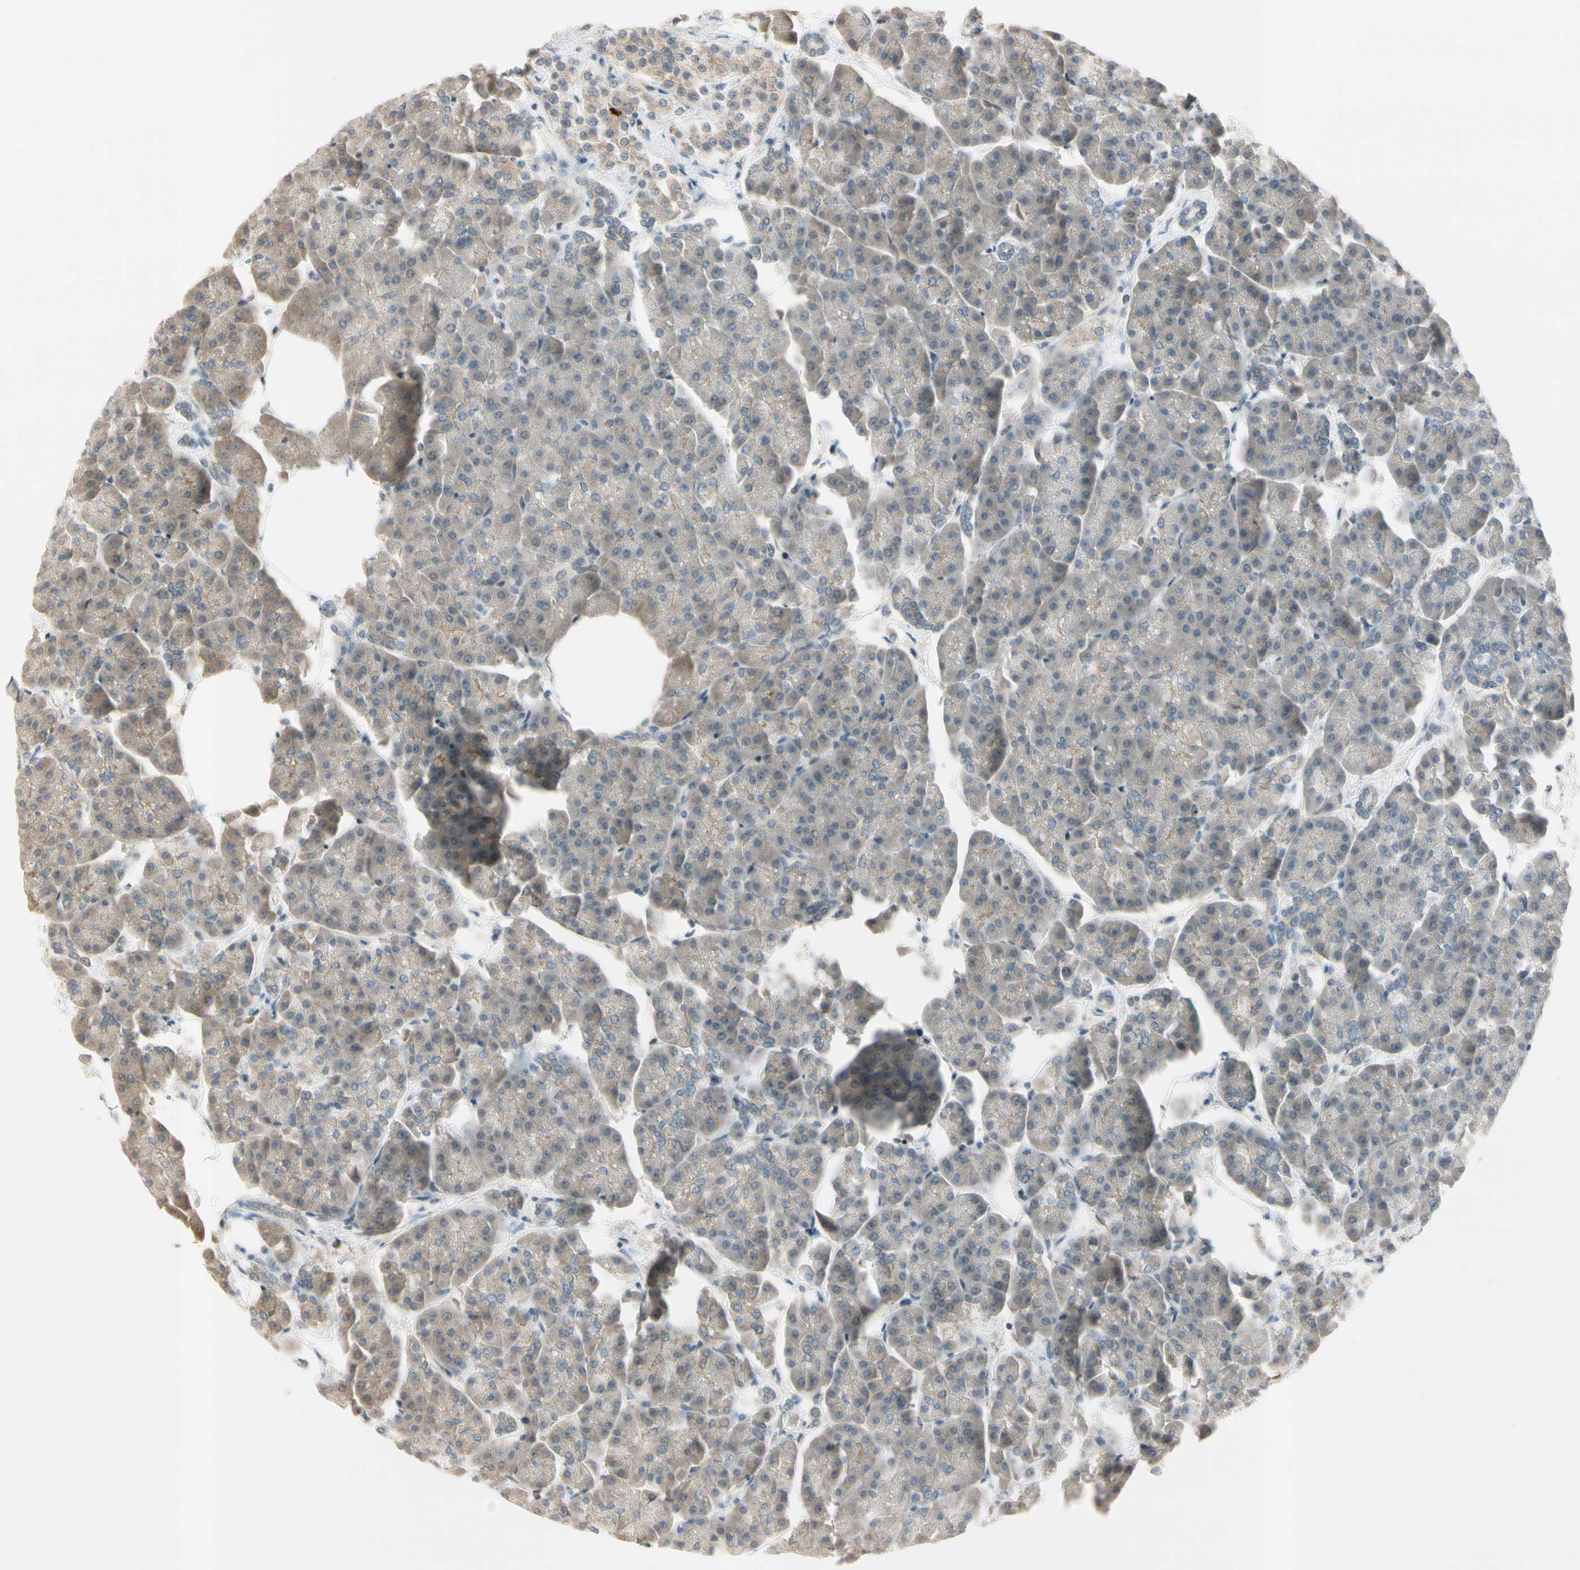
{"staining": {"intensity": "negative", "quantity": "none", "location": "none"}, "tissue": "pancreas", "cell_type": "Exocrine glandular cells", "image_type": "normal", "snomed": [{"axis": "morphology", "description": "Normal tissue, NOS"}, {"axis": "topography", "description": "Pancreas"}], "caption": "Immunohistochemistry (IHC) photomicrograph of benign human pancreas stained for a protein (brown), which shows no positivity in exocrine glandular cells.", "gene": "ICAM5", "patient": {"sex": "female", "age": 70}}